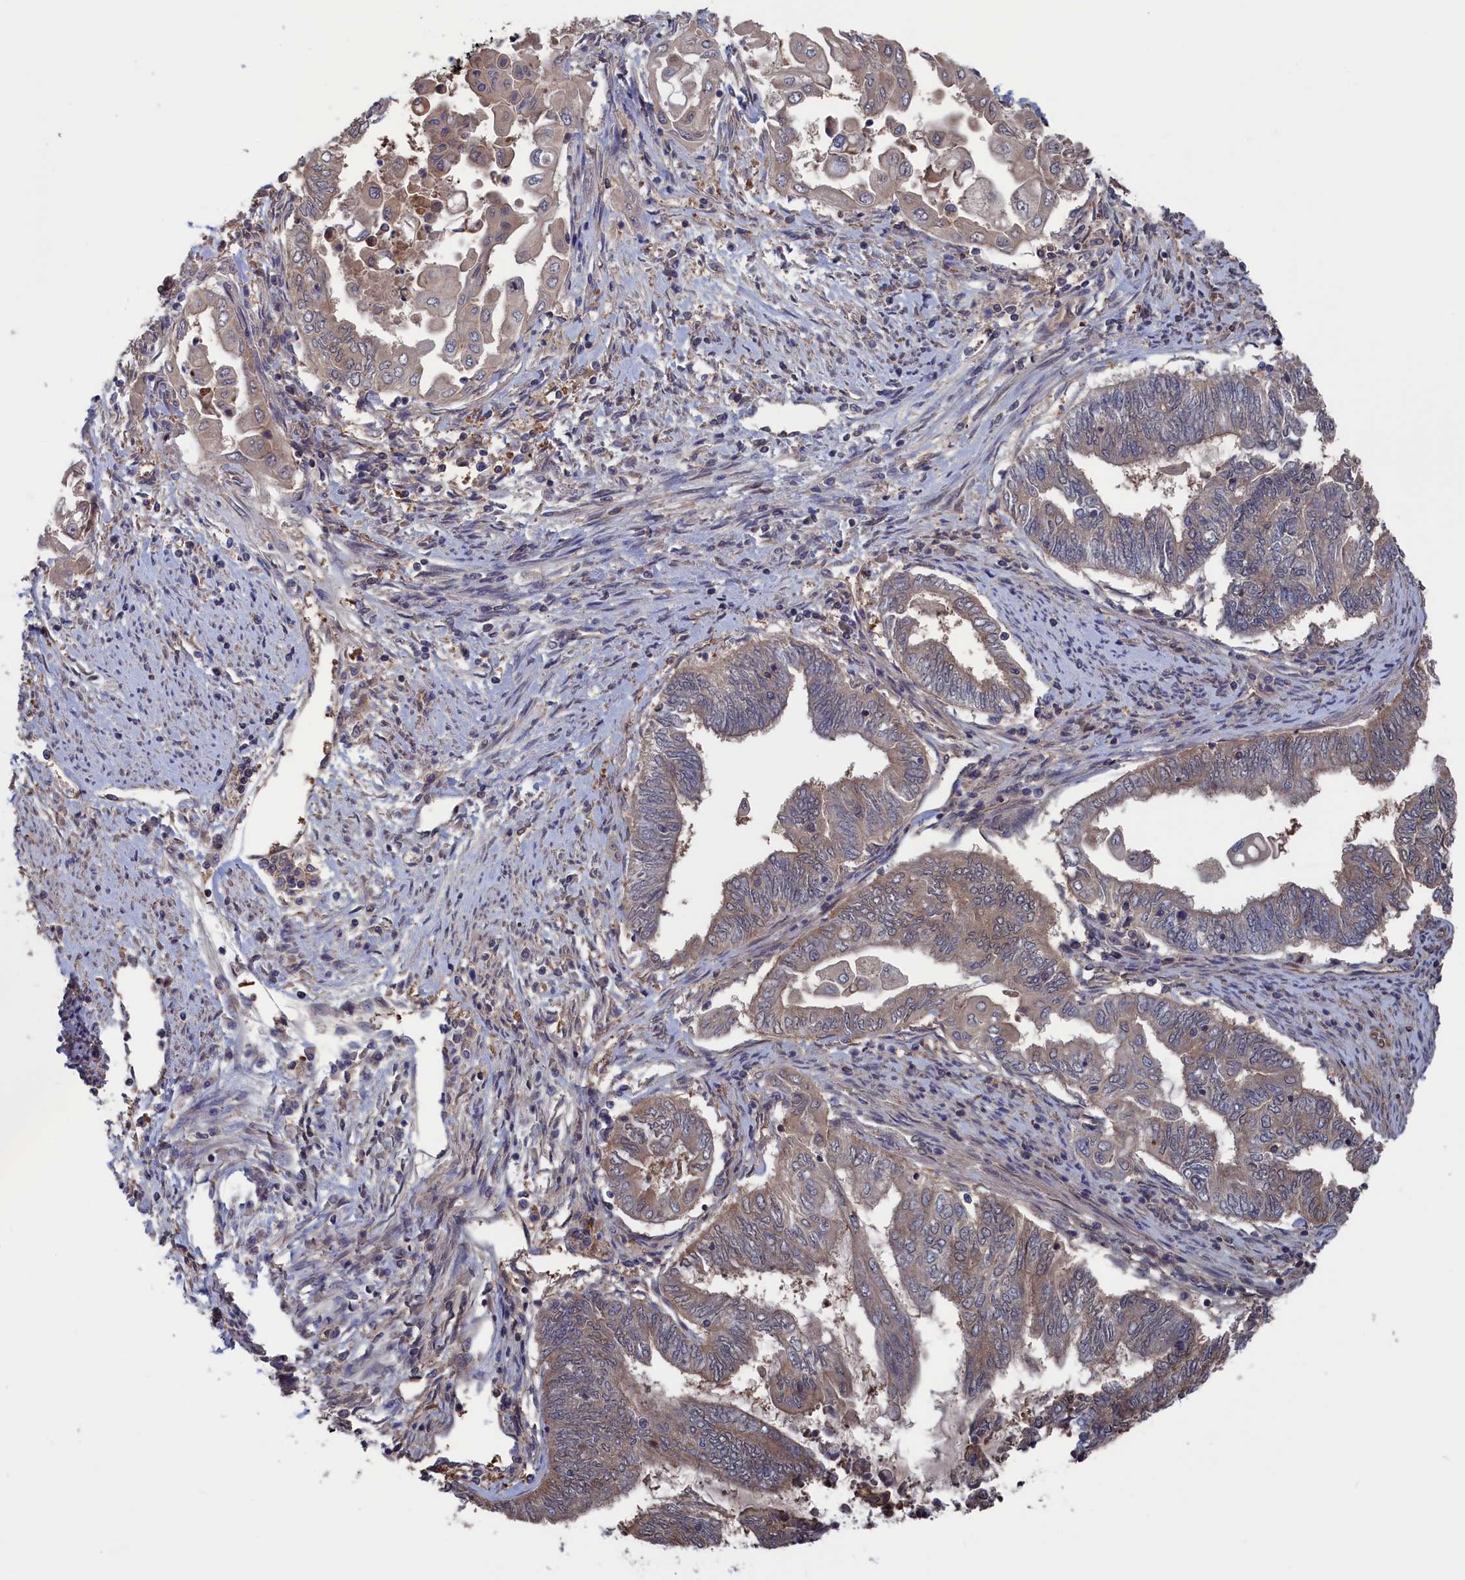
{"staining": {"intensity": "weak", "quantity": ">75%", "location": "cytoplasmic/membranous"}, "tissue": "endometrial cancer", "cell_type": "Tumor cells", "image_type": "cancer", "snomed": [{"axis": "morphology", "description": "Adenocarcinoma, NOS"}, {"axis": "topography", "description": "Uterus"}, {"axis": "topography", "description": "Endometrium"}], "caption": "IHC staining of endometrial adenocarcinoma, which reveals low levels of weak cytoplasmic/membranous expression in about >75% of tumor cells indicating weak cytoplasmic/membranous protein staining. The staining was performed using DAB (brown) for protein detection and nuclei were counterstained in hematoxylin (blue).", "gene": "NUTF2", "patient": {"sex": "female", "age": 70}}